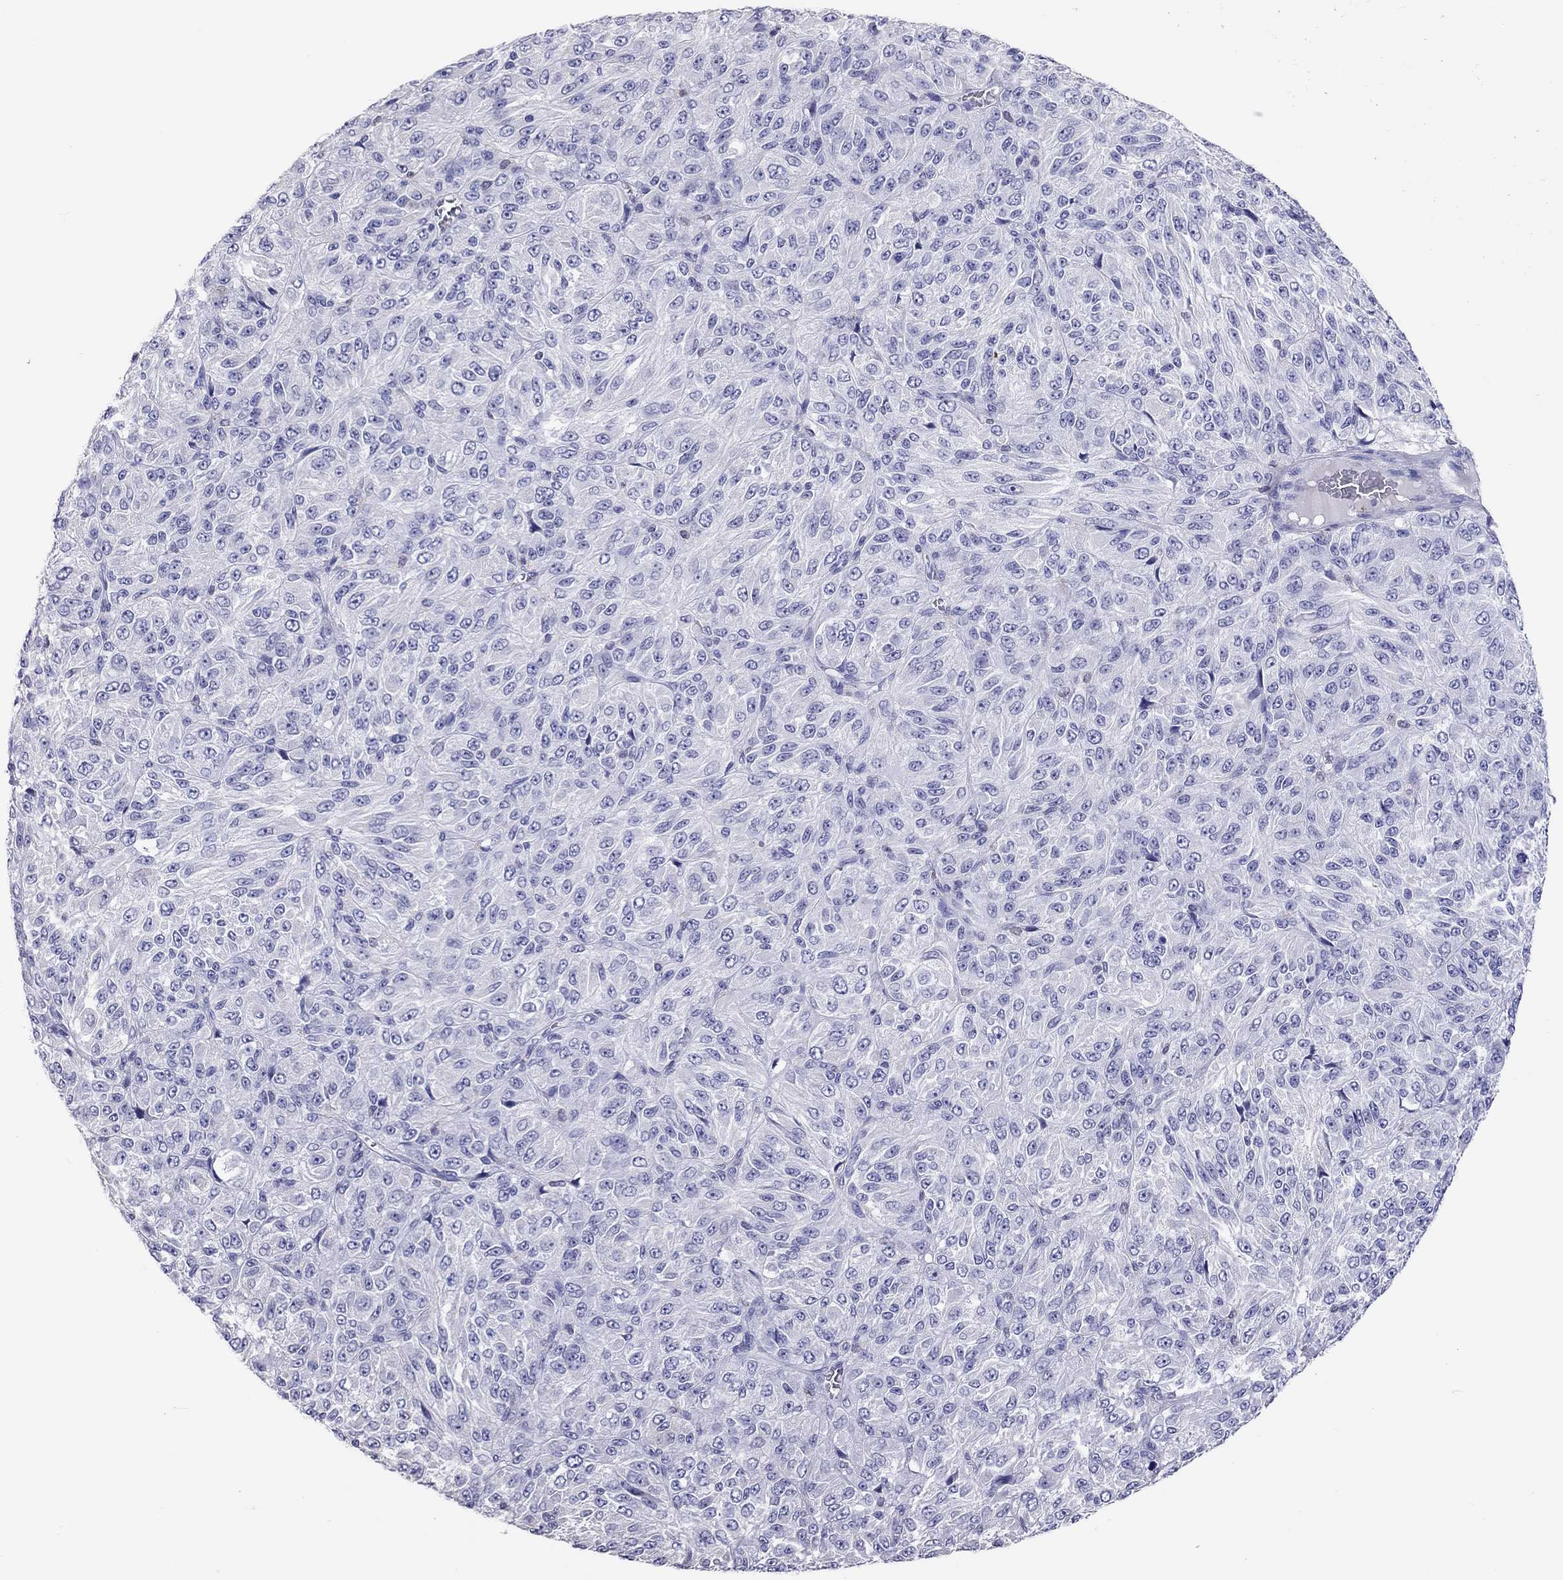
{"staining": {"intensity": "negative", "quantity": "none", "location": "none"}, "tissue": "melanoma", "cell_type": "Tumor cells", "image_type": "cancer", "snomed": [{"axis": "morphology", "description": "Malignant melanoma, Metastatic site"}, {"axis": "topography", "description": "Brain"}], "caption": "High magnification brightfield microscopy of malignant melanoma (metastatic site) stained with DAB (brown) and counterstained with hematoxylin (blue): tumor cells show no significant positivity.", "gene": "ADORA2A", "patient": {"sex": "female", "age": 56}}